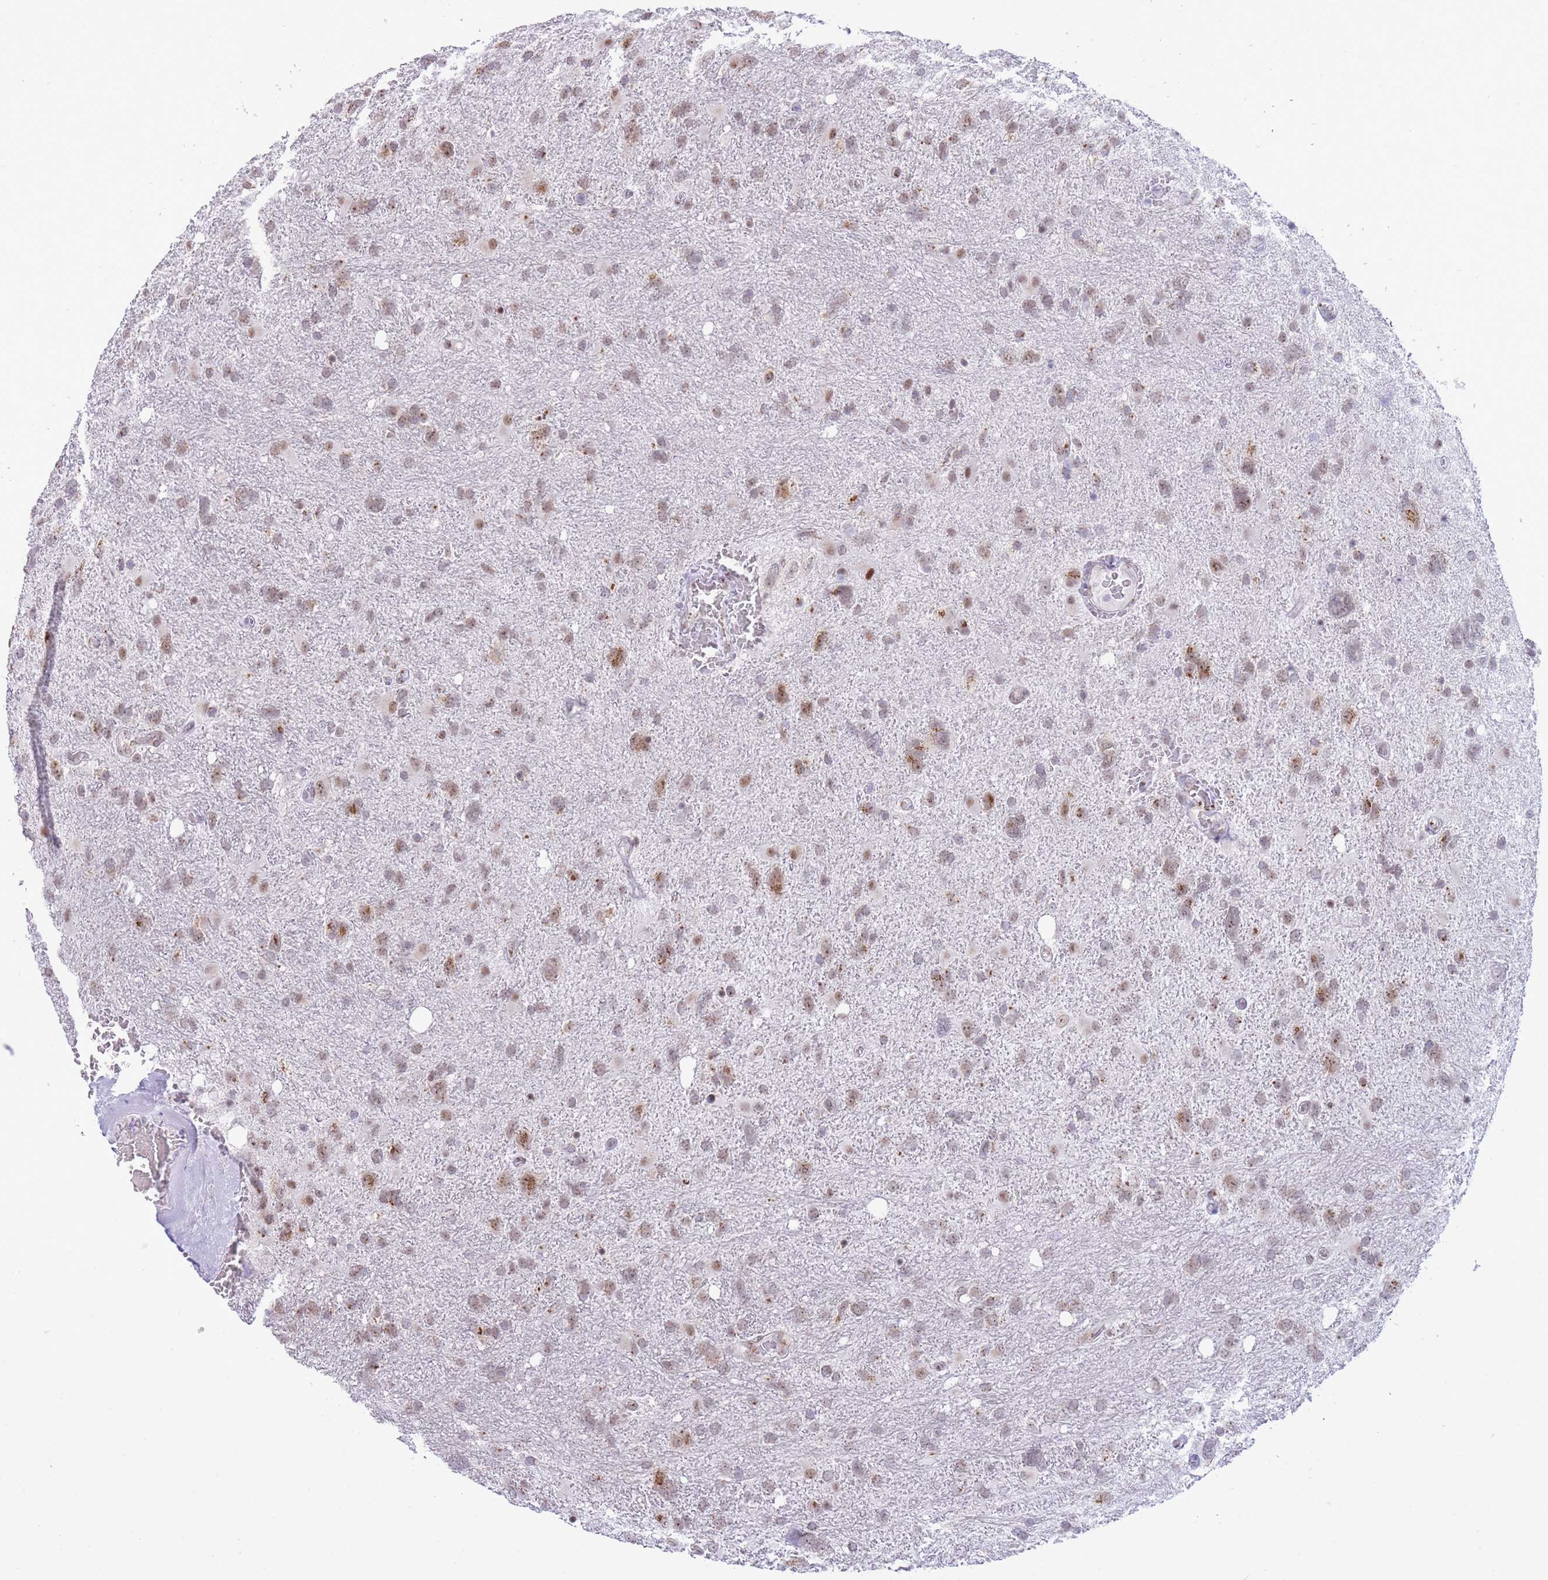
{"staining": {"intensity": "moderate", "quantity": "25%-75%", "location": "cytoplasmic/membranous,nuclear"}, "tissue": "glioma", "cell_type": "Tumor cells", "image_type": "cancer", "snomed": [{"axis": "morphology", "description": "Glioma, malignant, High grade"}, {"axis": "topography", "description": "Brain"}], "caption": "Immunohistochemistry of human malignant high-grade glioma reveals medium levels of moderate cytoplasmic/membranous and nuclear positivity in about 25%-75% of tumor cells.", "gene": "INO80C", "patient": {"sex": "male", "age": 61}}